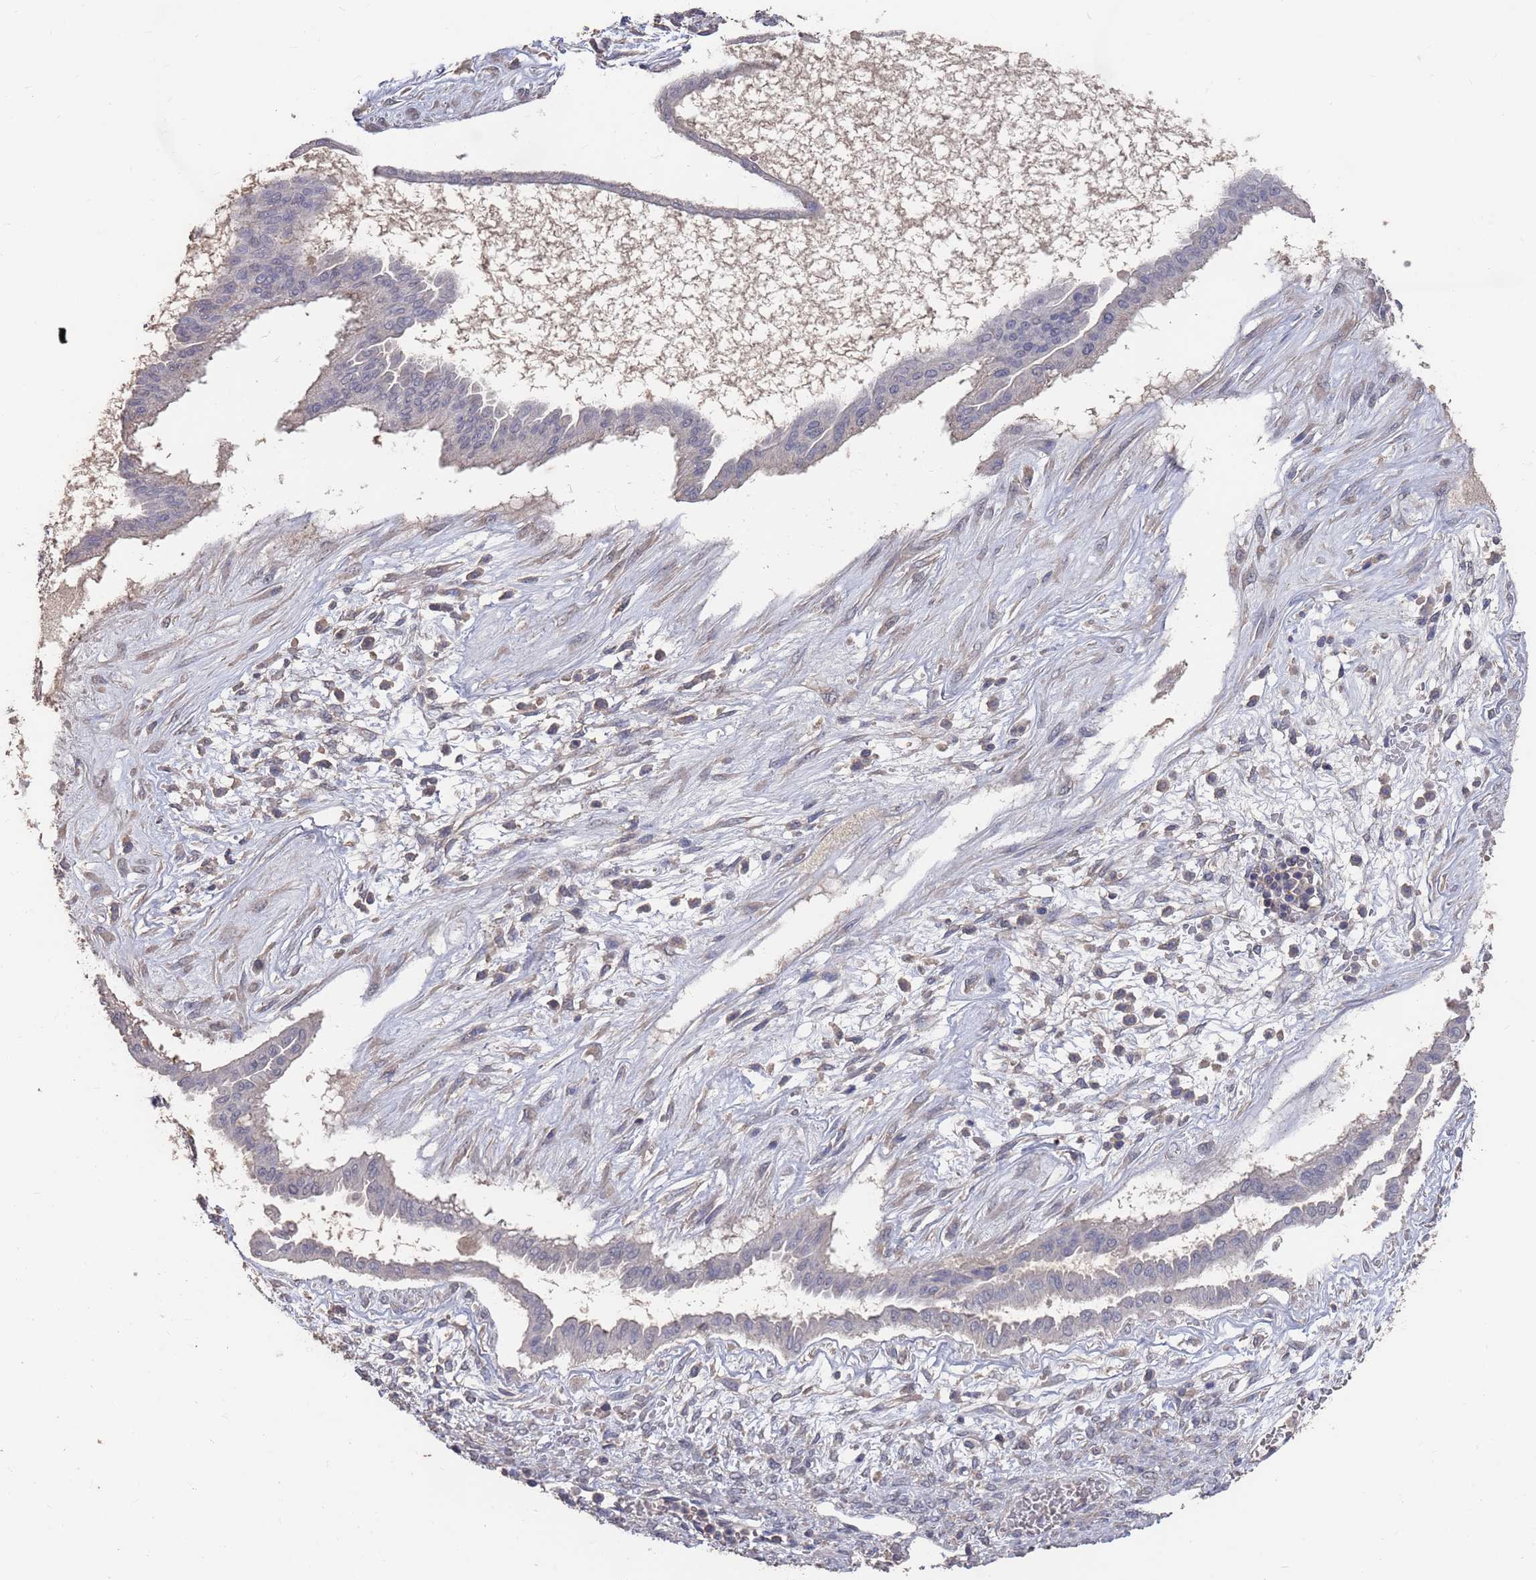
{"staining": {"intensity": "negative", "quantity": "none", "location": "none"}, "tissue": "ovarian cancer", "cell_type": "Tumor cells", "image_type": "cancer", "snomed": [{"axis": "morphology", "description": "Cystadenocarcinoma, mucinous, NOS"}, {"axis": "topography", "description": "Ovary"}], "caption": "High magnification brightfield microscopy of mucinous cystadenocarcinoma (ovarian) stained with DAB (3,3'-diaminobenzidine) (brown) and counterstained with hematoxylin (blue): tumor cells show no significant expression.", "gene": "BTBD18", "patient": {"sex": "female", "age": 73}}